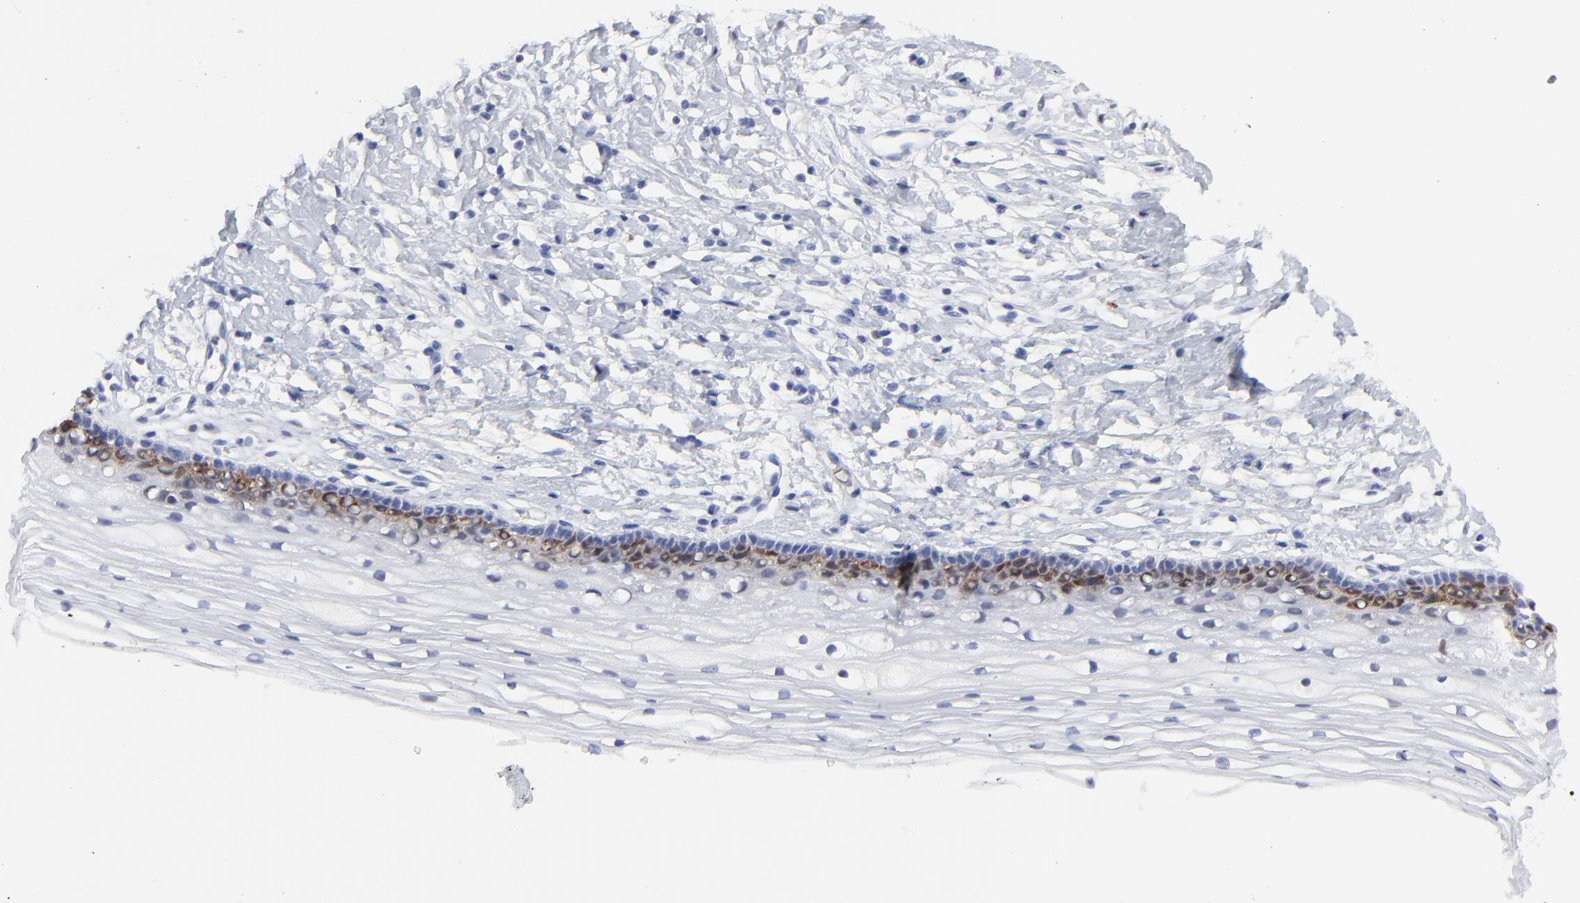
{"staining": {"intensity": "negative", "quantity": "none", "location": "none"}, "tissue": "cervix", "cell_type": "Glandular cells", "image_type": "normal", "snomed": [{"axis": "morphology", "description": "Normal tissue, NOS"}, {"axis": "topography", "description": "Cervix"}], "caption": "This is a micrograph of immunohistochemistry (IHC) staining of benign cervix, which shows no expression in glandular cells.", "gene": "NCAPH", "patient": {"sex": "female", "age": 77}}